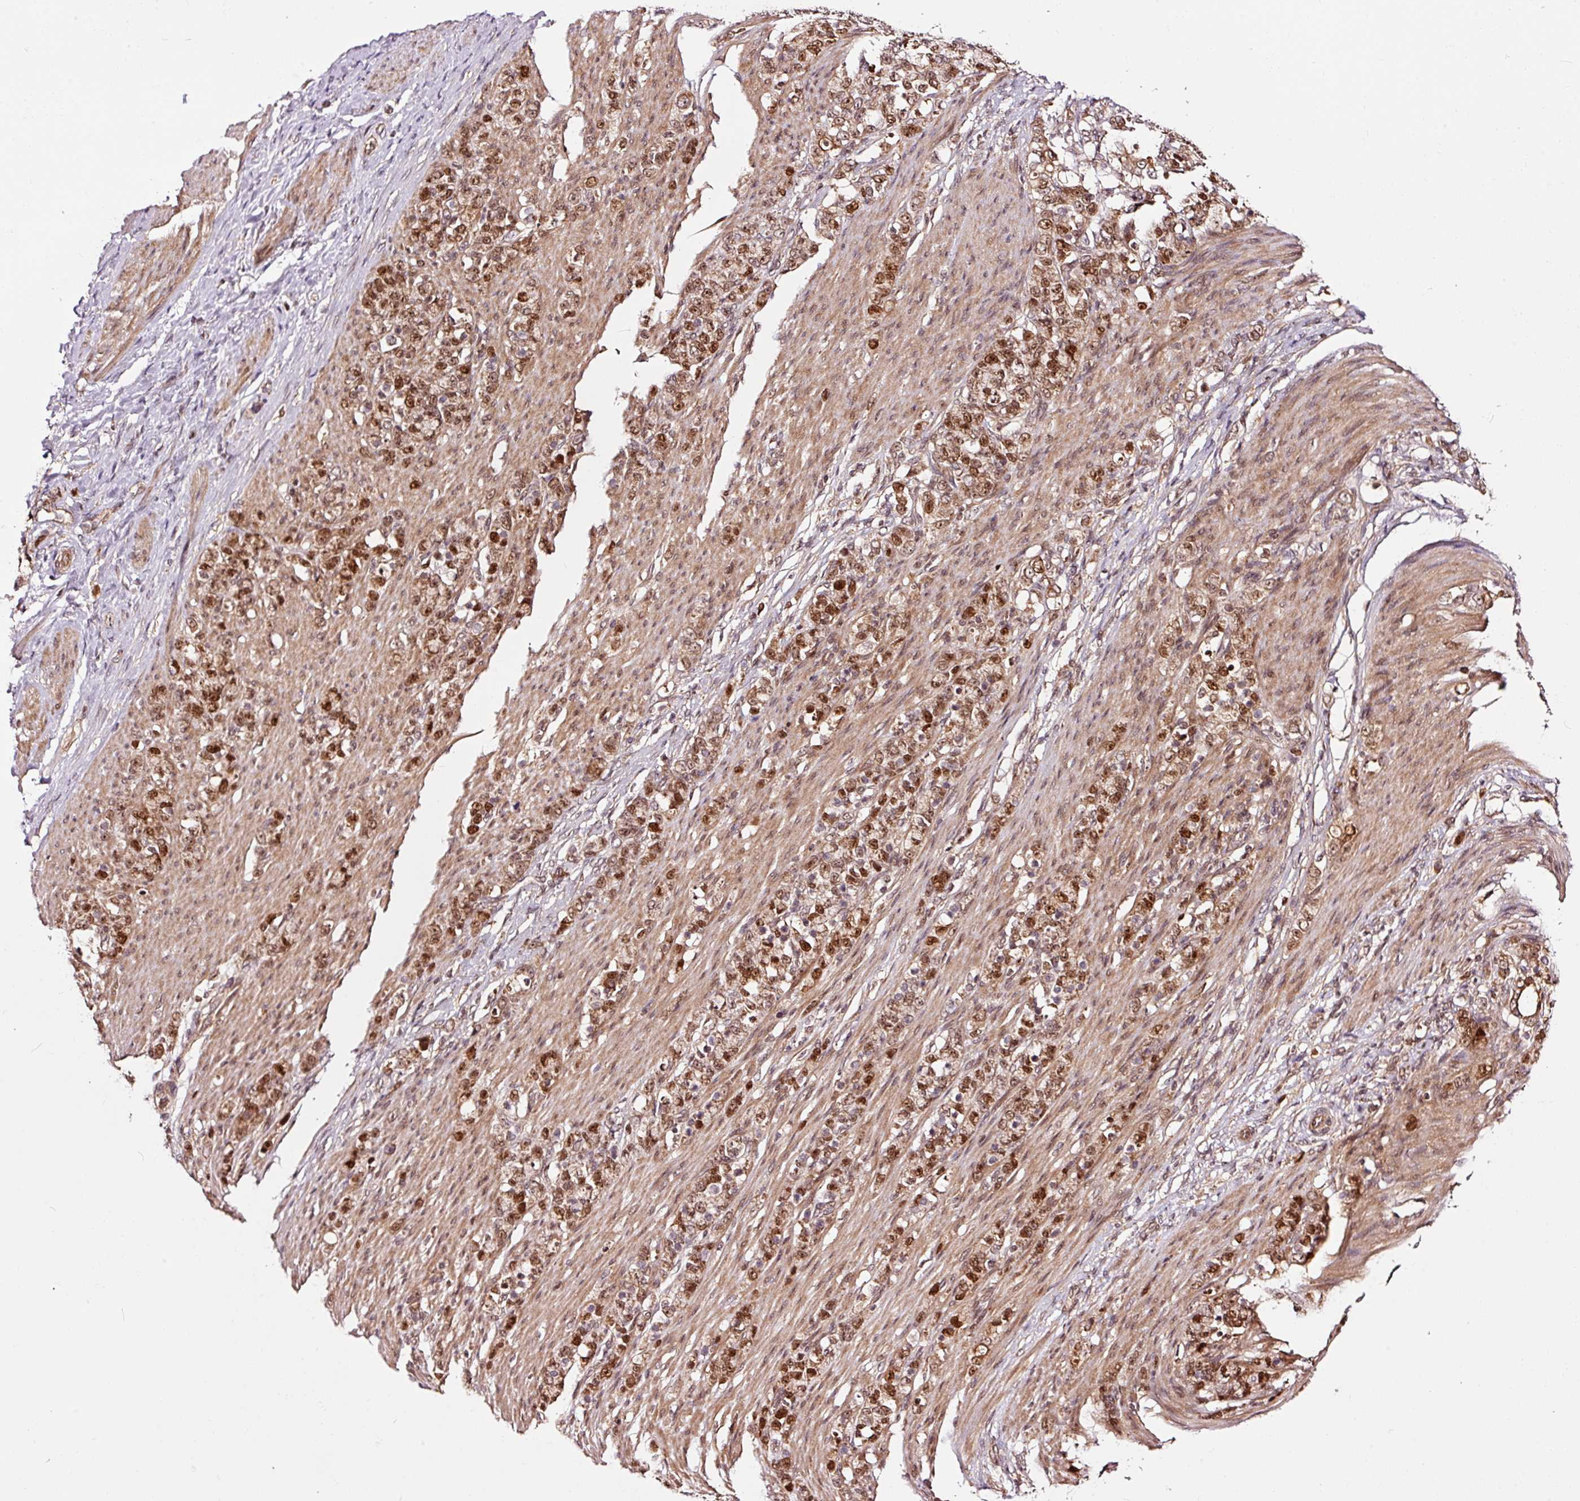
{"staining": {"intensity": "moderate", "quantity": ">75%", "location": "cytoplasmic/membranous,nuclear"}, "tissue": "stomach cancer", "cell_type": "Tumor cells", "image_type": "cancer", "snomed": [{"axis": "morphology", "description": "Adenocarcinoma, NOS"}, {"axis": "topography", "description": "Stomach"}], "caption": "Immunohistochemical staining of human stomach adenocarcinoma displays moderate cytoplasmic/membranous and nuclear protein staining in approximately >75% of tumor cells. The protein of interest is stained brown, and the nuclei are stained in blue (DAB IHC with brightfield microscopy, high magnification).", "gene": "RFC4", "patient": {"sex": "female", "age": 79}}